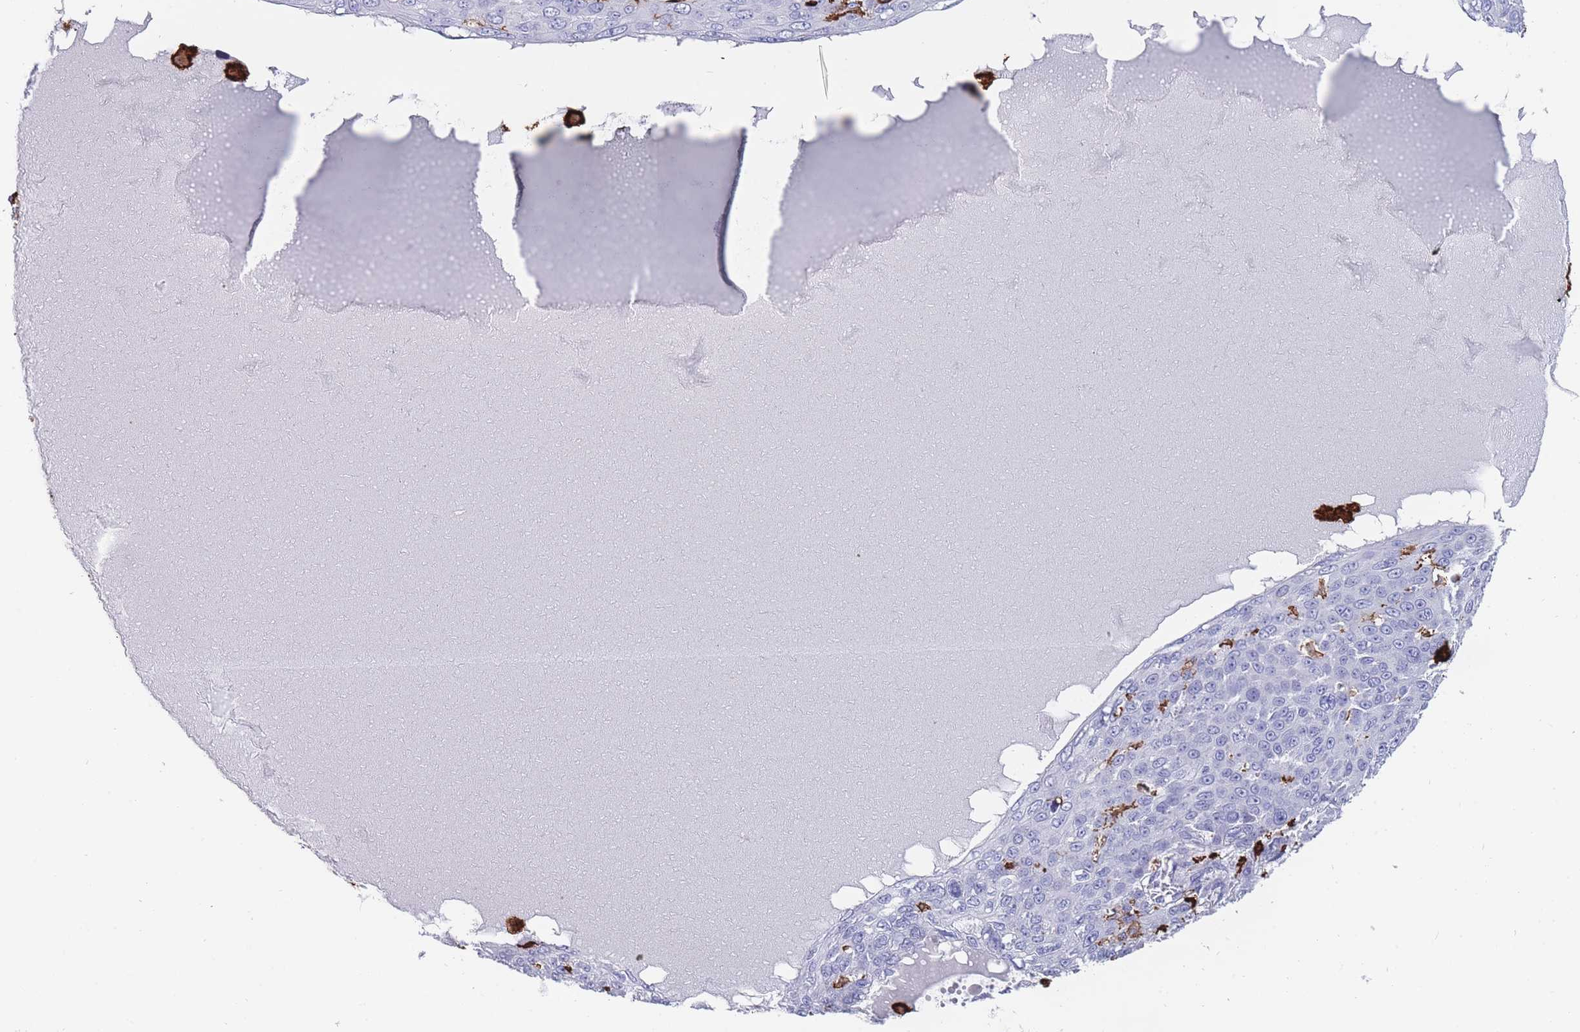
{"staining": {"intensity": "negative", "quantity": "none", "location": "none"}, "tissue": "skin cancer", "cell_type": "Tumor cells", "image_type": "cancer", "snomed": [{"axis": "morphology", "description": "Squamous cell carcinoma, NOS"}, {"axis": "topography", "description": "Skin"}], "caption": "Photomicrograph shows no protein staining in tumor cells of squamous cell carcinoma (skin) tissue.", "gene": "AIF1", "patient": {"sex": "male", "age": 71}}